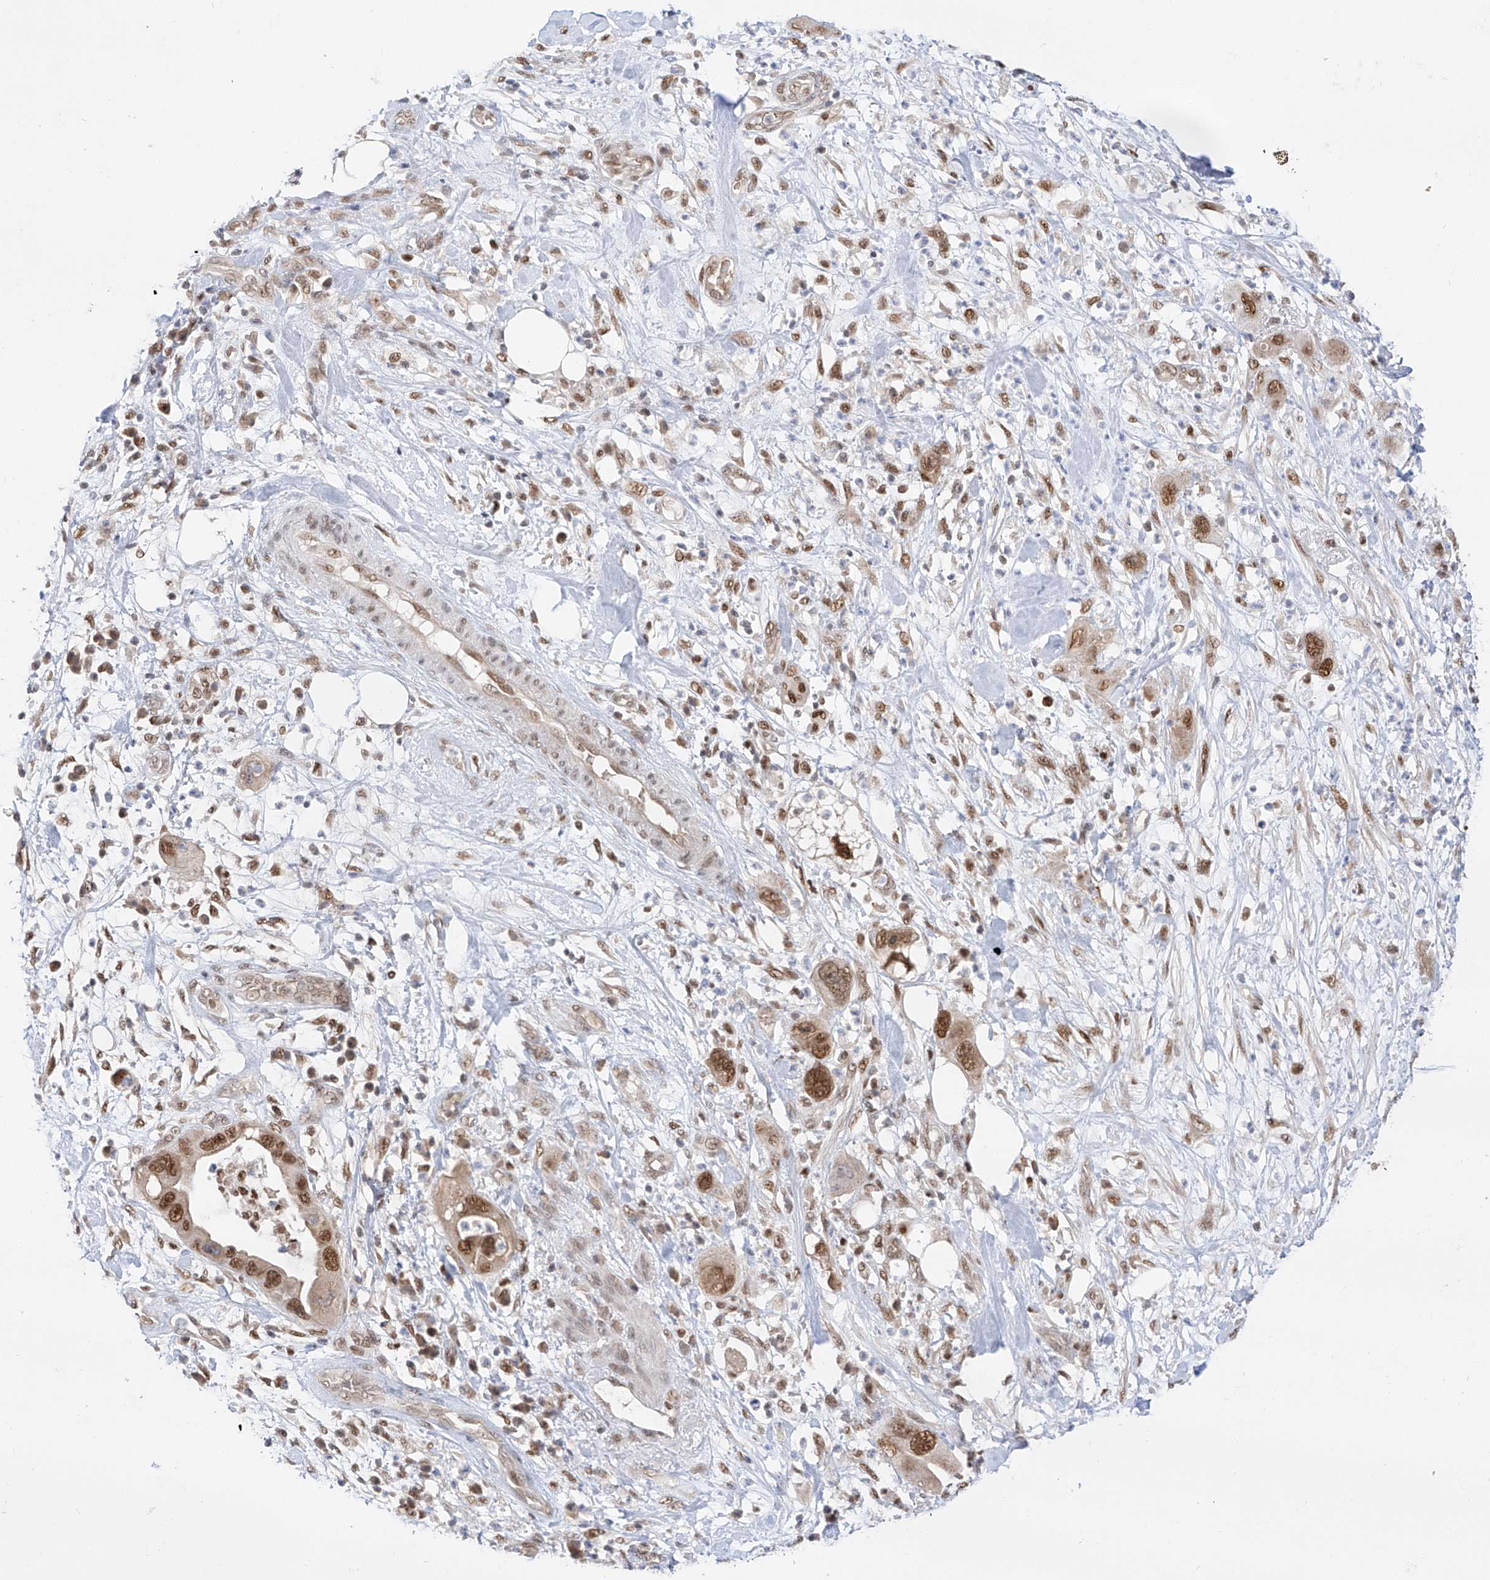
{"staining": {"intensity": "moderate", "quantity": ">75%", "location": "nuclear"}, "tissue": "pancreatic cancer", "cell_type": "Tumor cells", "image_type": "cancer", "snomed": [{"axis": "morphology", "description": "Adenocarcinoma, NOS"}, {"axis": "topography", "description": "Pancreas"}], "caption": "Pancreatic adenocarcinoma stained with a brown dye reveals moderate nuclear positive expression in approximately >75% of tumor cells.", "gene": "POGK", "patient": {"sex": "female", "age": 71}}